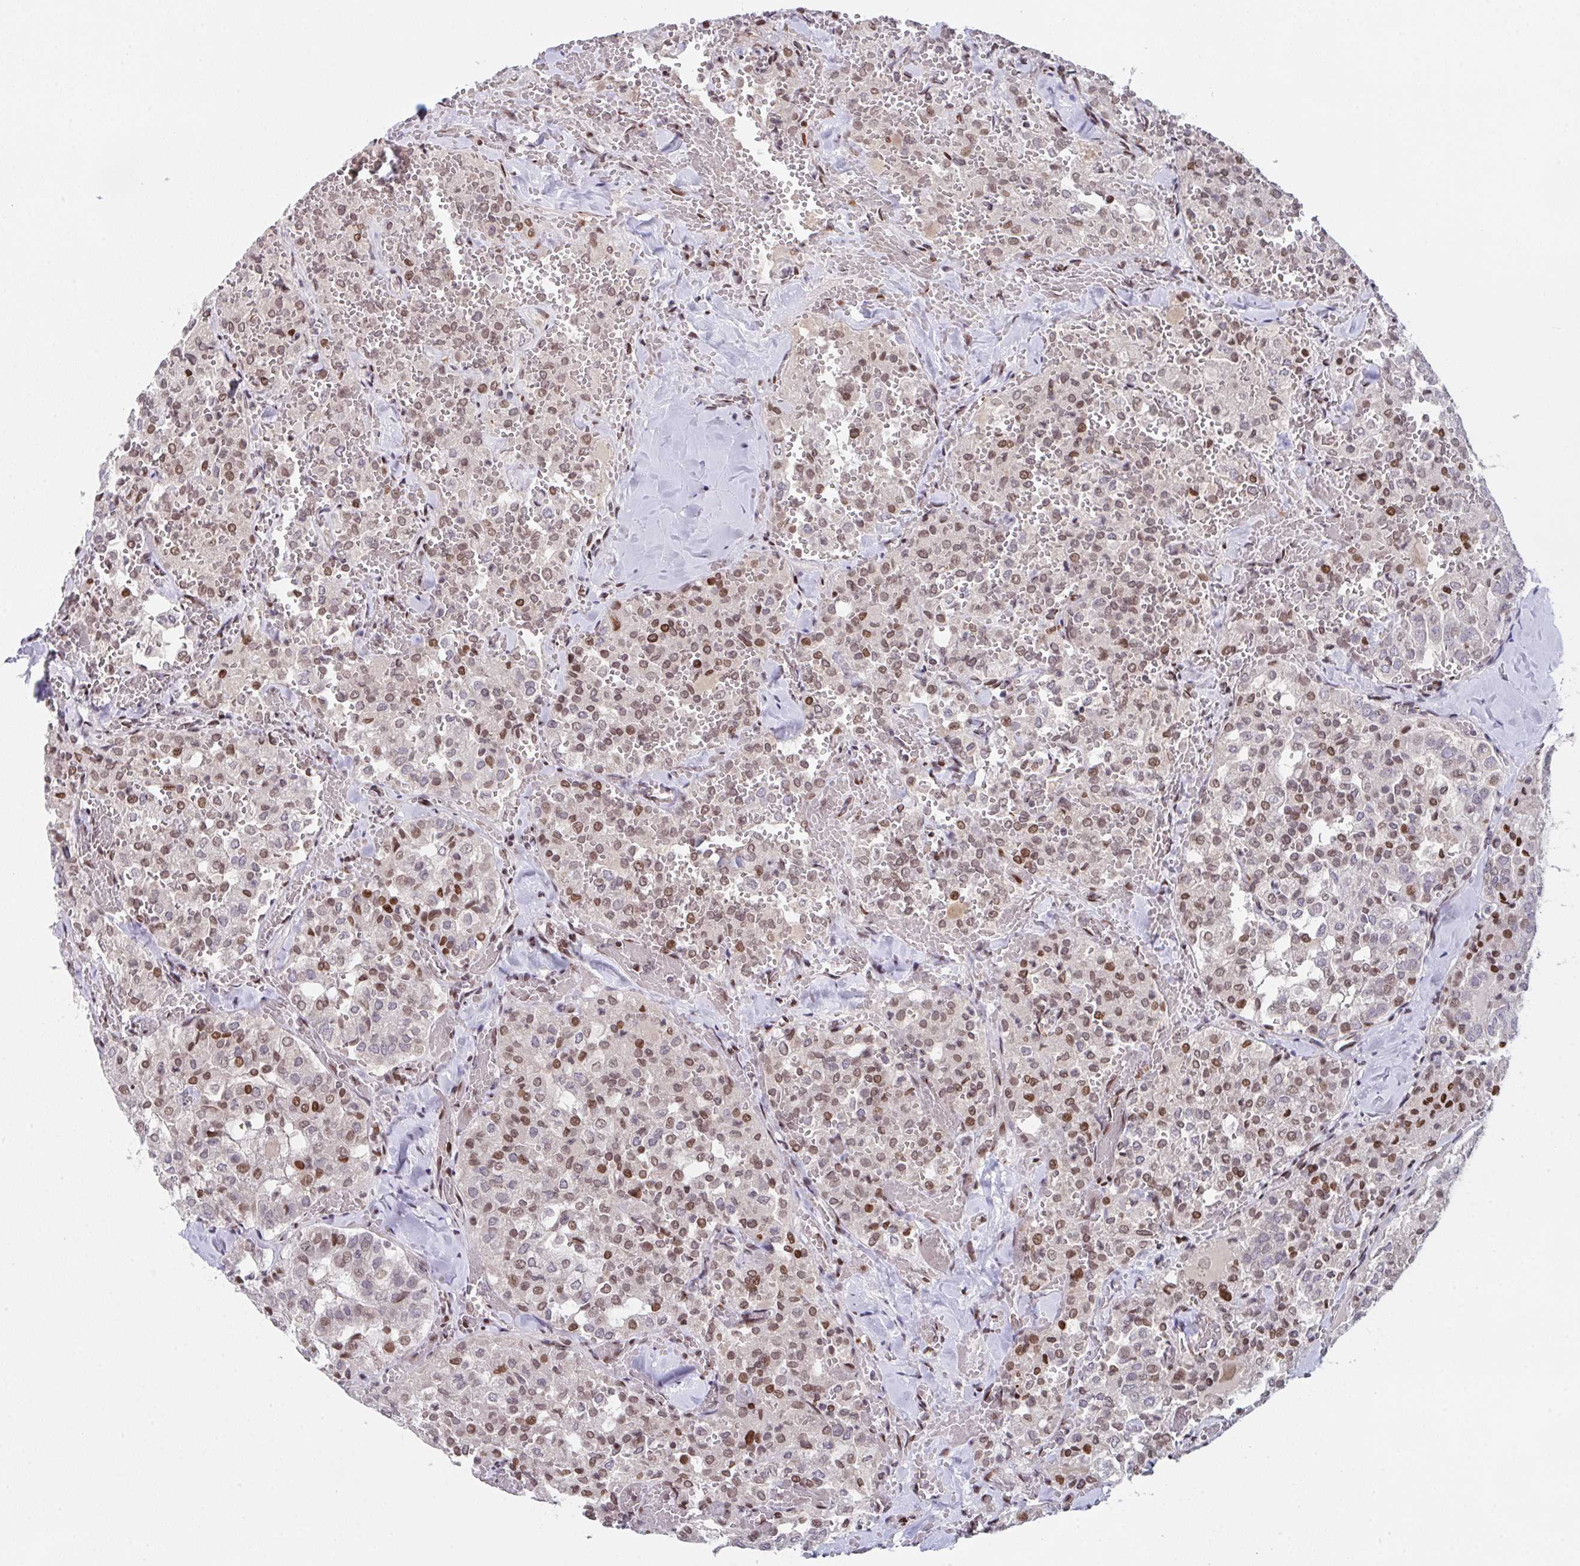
{"staining": {"intensity": "moderate", "quantity": "25%-75%", "location": "nuclear"}, "tissue": "thyroid cancer", "cell_type": "Tumor cells", "image_type": "cancer", "snomed": [{"axis": "morphology", "description": "Follicular adenoma carcinoma, NOS"}, {"axis": "topography", "description": "Thyroid gland"}], "caption": "This micrograph reveals immunohistochemistry staining of follicular adenoma carcinoma (thyroid), with medium moderate nuclear expression in about 25%-75% of tumor cells.", "gene": "PCDHB8", "patient": {"sex": "male", "age": 75}}